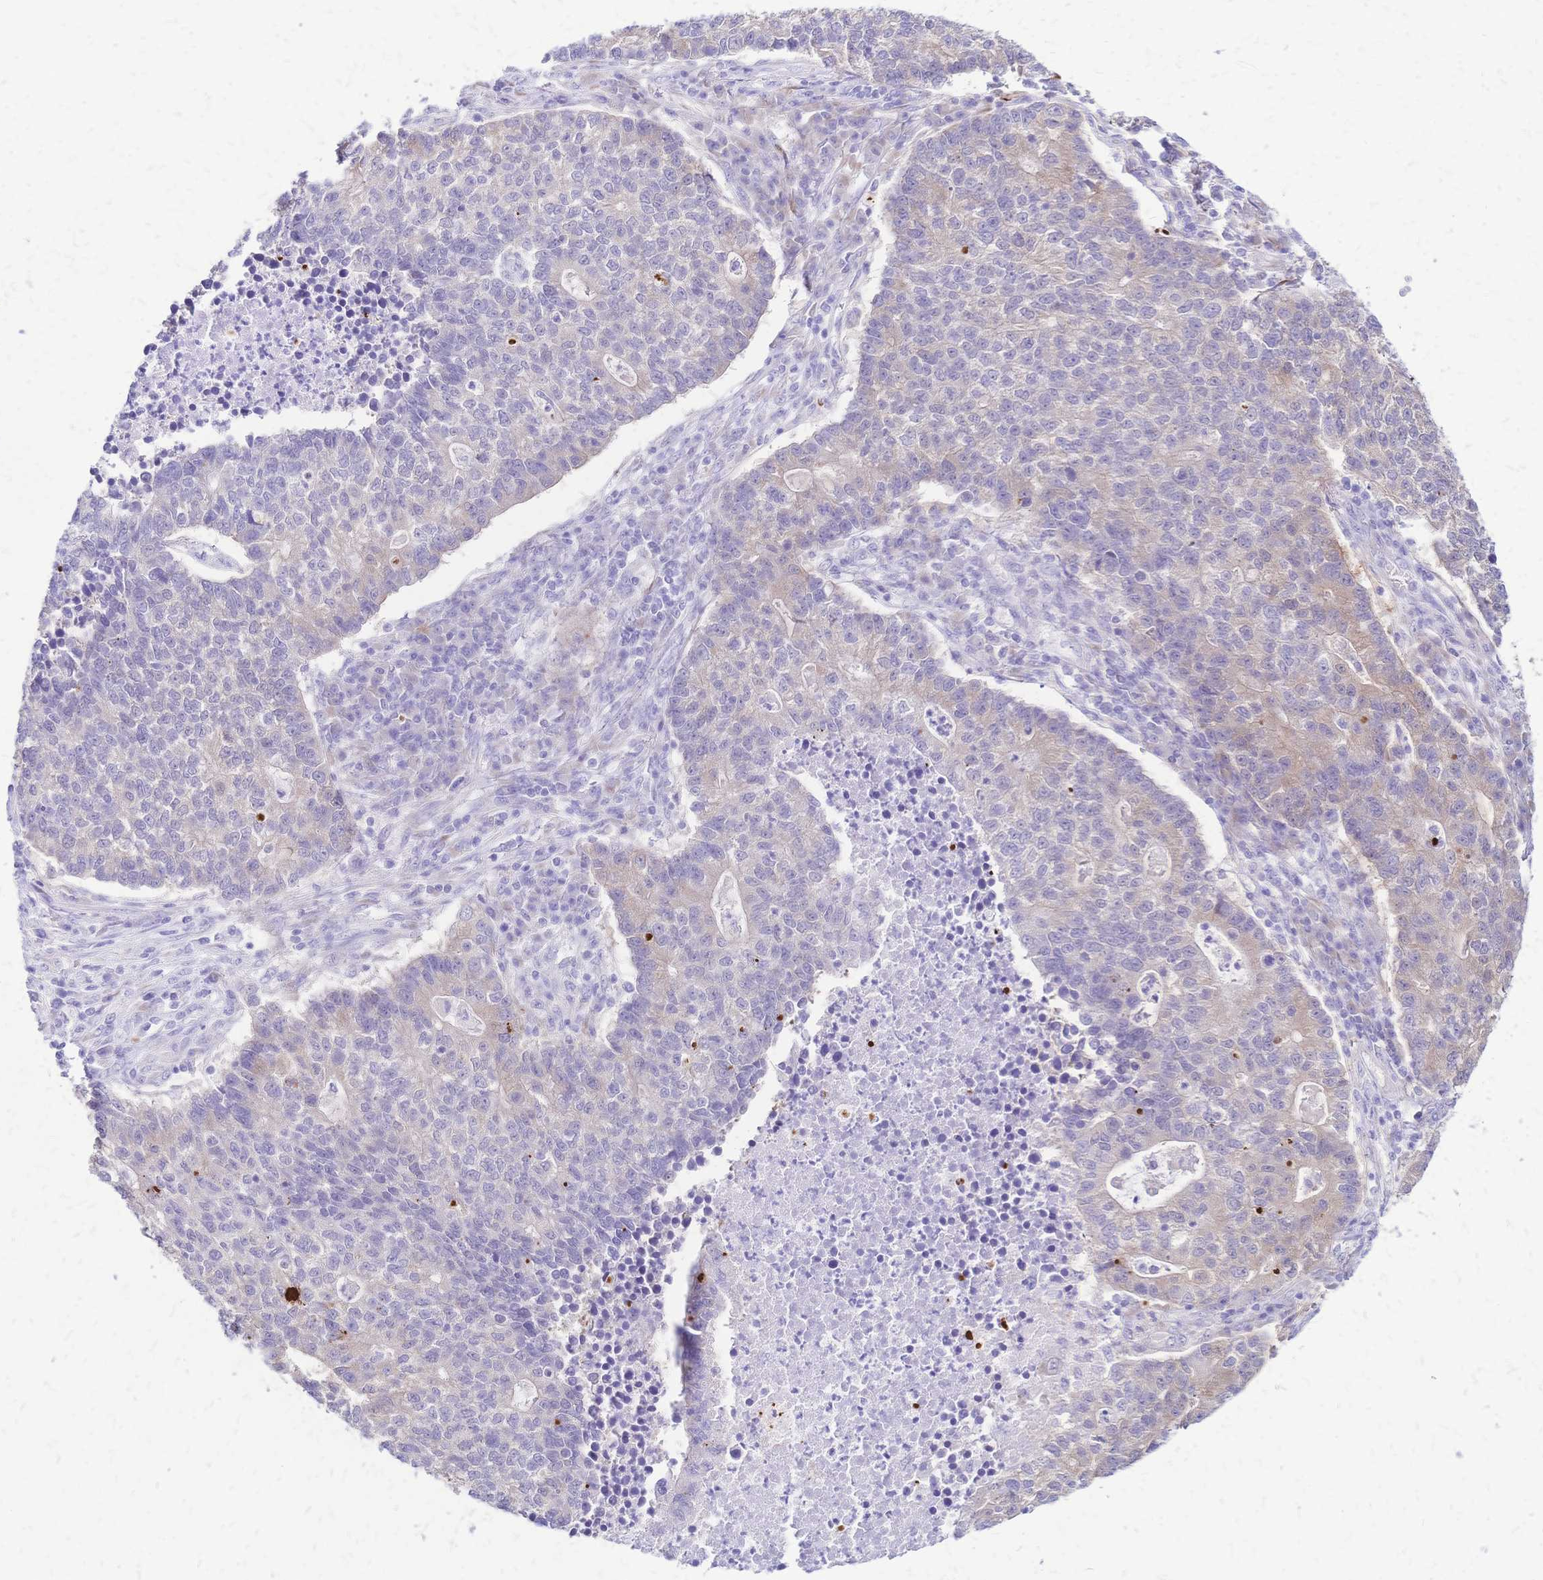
{"staining": {"intensity": "weak", "quantity": "<25%", "location": "cytoplasmic/membranous"}, "tissue": "lung cancer", "cell_type": "Tumor cells", "image_type": "cancer", "snomed": [{"axis": "morphology", "description": "Adenocarcinoma, NOS"}, {"axis": "topography", "description": "Lung"}], "caption": "Immunohistochemistry (IHC) of adenocarcinoma (lung) shows no positivity in tumor cells. (Brightfield microscopy of DAB (3,3'-diaminobenzidine) immunohistochemistry (IHC) at high magnification).", "gene": "GRB7", "patient": {"sex": "male", "age": 57}}